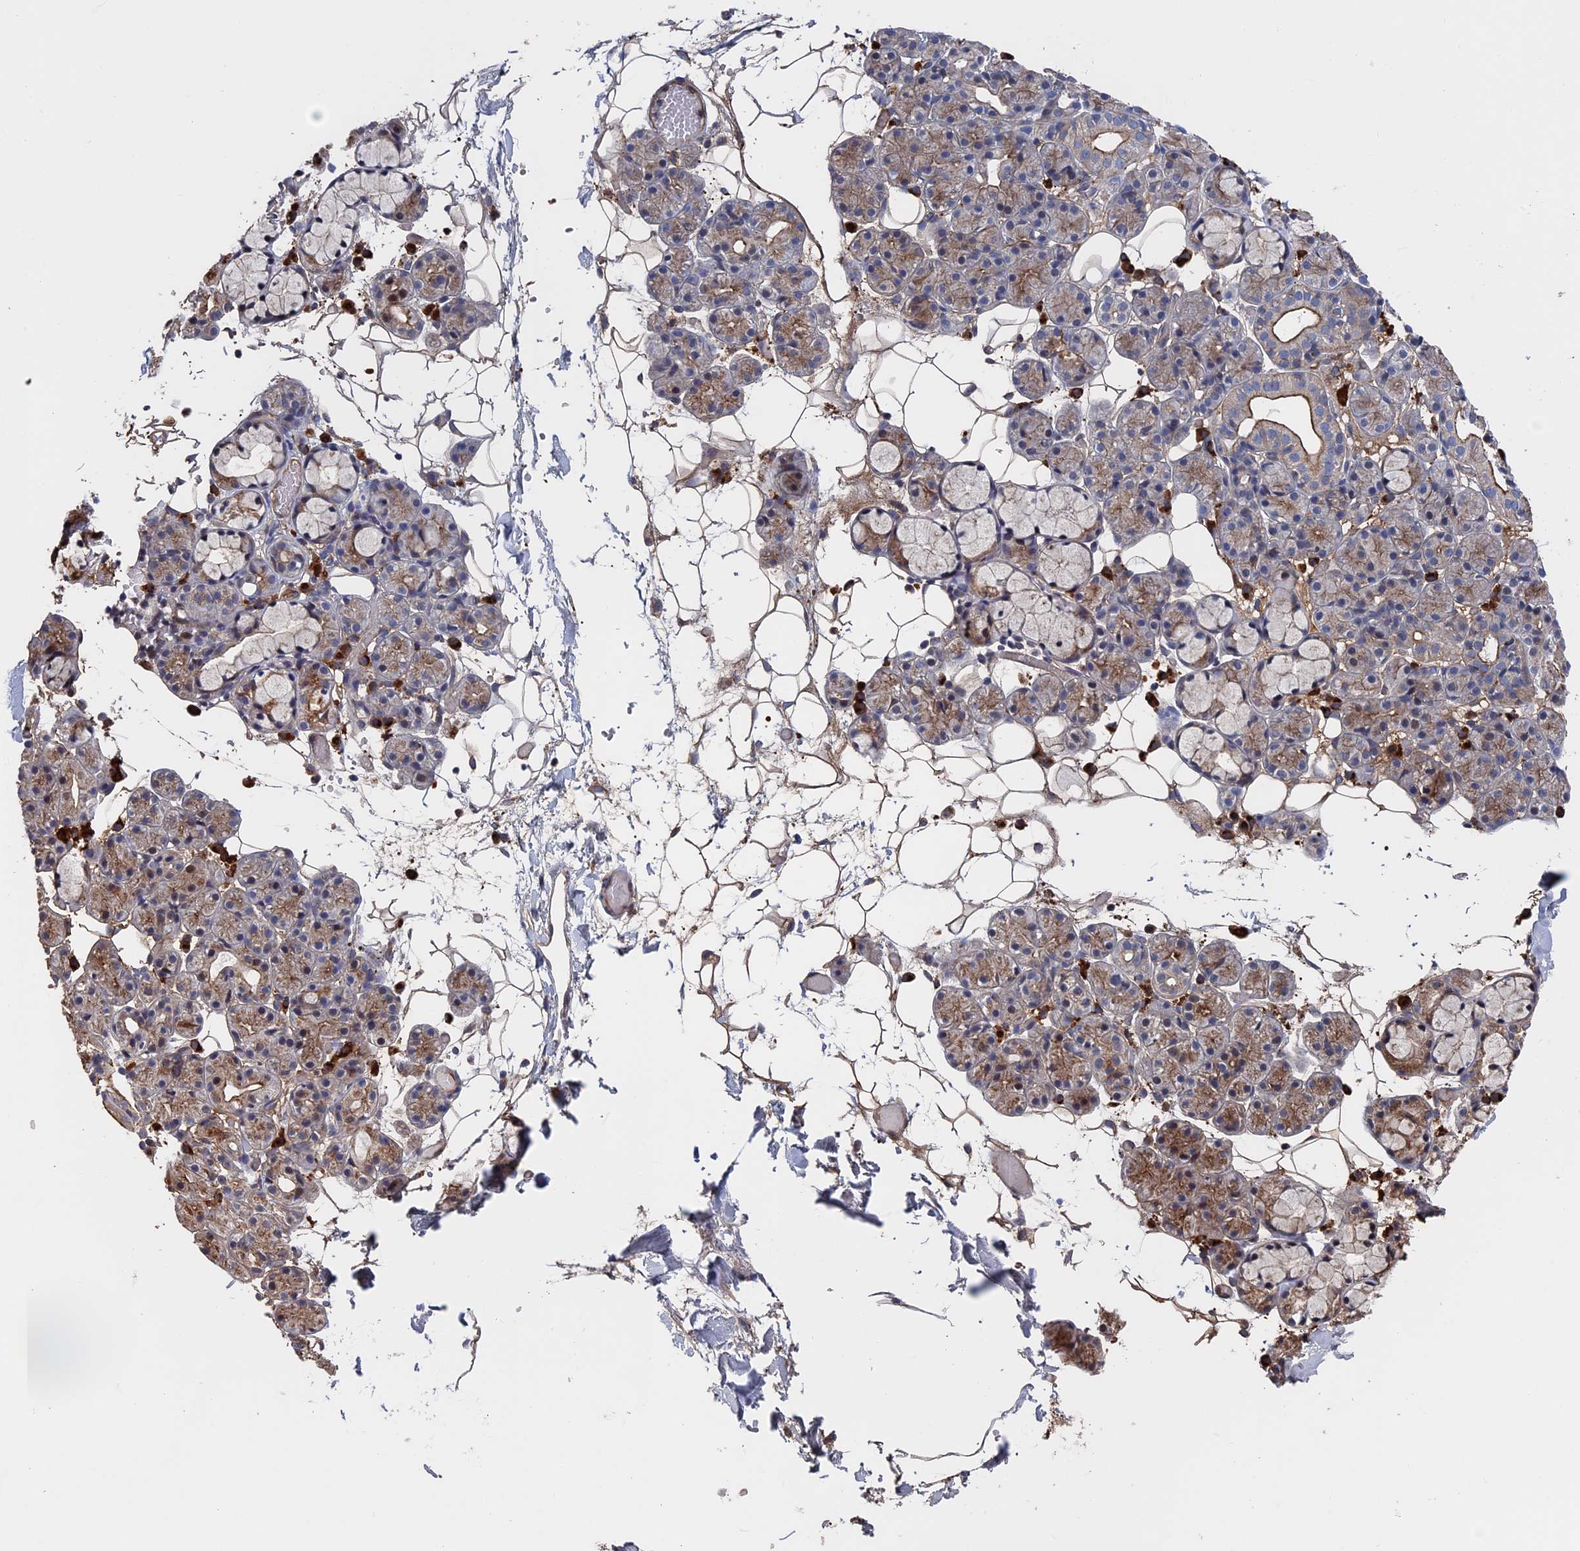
{"staining": {"intensity": "moderate", "quantity": "25%-75%", "location": "cytoplasmic/membranous"}, "tissue": "salivary gland", "cell_type": "Glandular cells", "image_type": "normal", "snomed": [{"axis": "morphology", "description": "Normal tissue, NOS"}, {"axis": "topography", "description": "Salivary gland"}], "caption": "Immunohistochemistry (IHC) (DAB (3,3'-diaminobenzidine)) staining of benign human salivary gland displays moderate cytoplasmic/membranous protein positivity in about 25%-75% of glandular cells. The protein is shown in brown color, while the nuclei are stained blue.", "gene": "RPUSD1", "patient": {"sex": "male", "age": 63}}